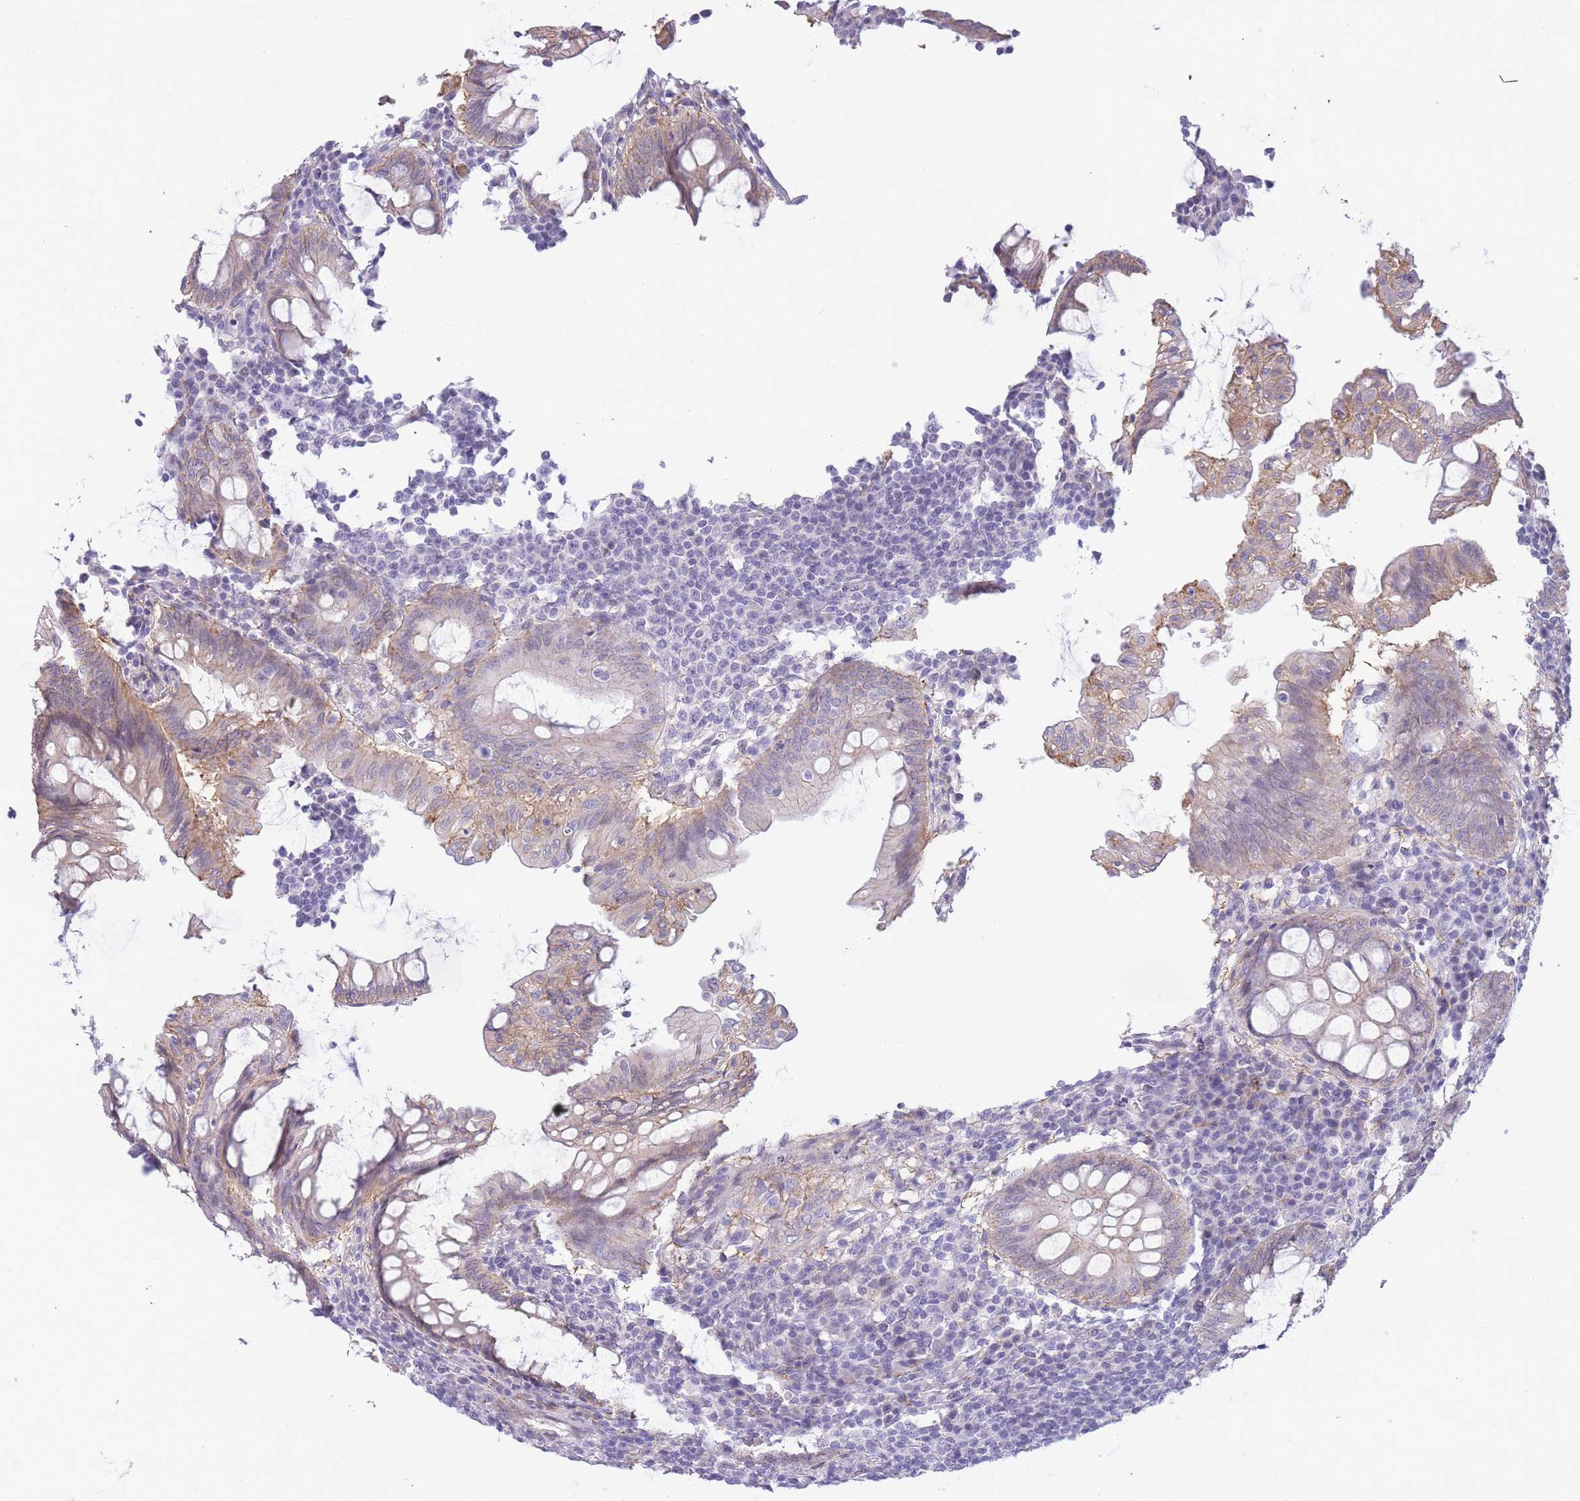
{"staining": {"intensity": "moderate", "quantity": "<25%", "location": "cytoplasmic/membranous"}, "tissue": "appendix", "cell_type": "Glandular cells", "image_type": "normal", "snomed": [{"axis": "morphology", "description": "Normal tissue, NOS"}, {"axis": "topography", "description": "Appendix"}], "caption": "Appendix stained with DAB (3,3'-diaminobenzidine) immunohistochemistry displays low levels of moderate cytoplasmic/membranous positivity in about <25% of glandular cells. The staining is performed using DAB (3,3'-diaminobenzidine) brown chromogen to label protein expression. The nuclei are counter-stained blue using hematoxylin.", "gene": "PRR23A", "patient": {"sex": "male", "age": 83}}